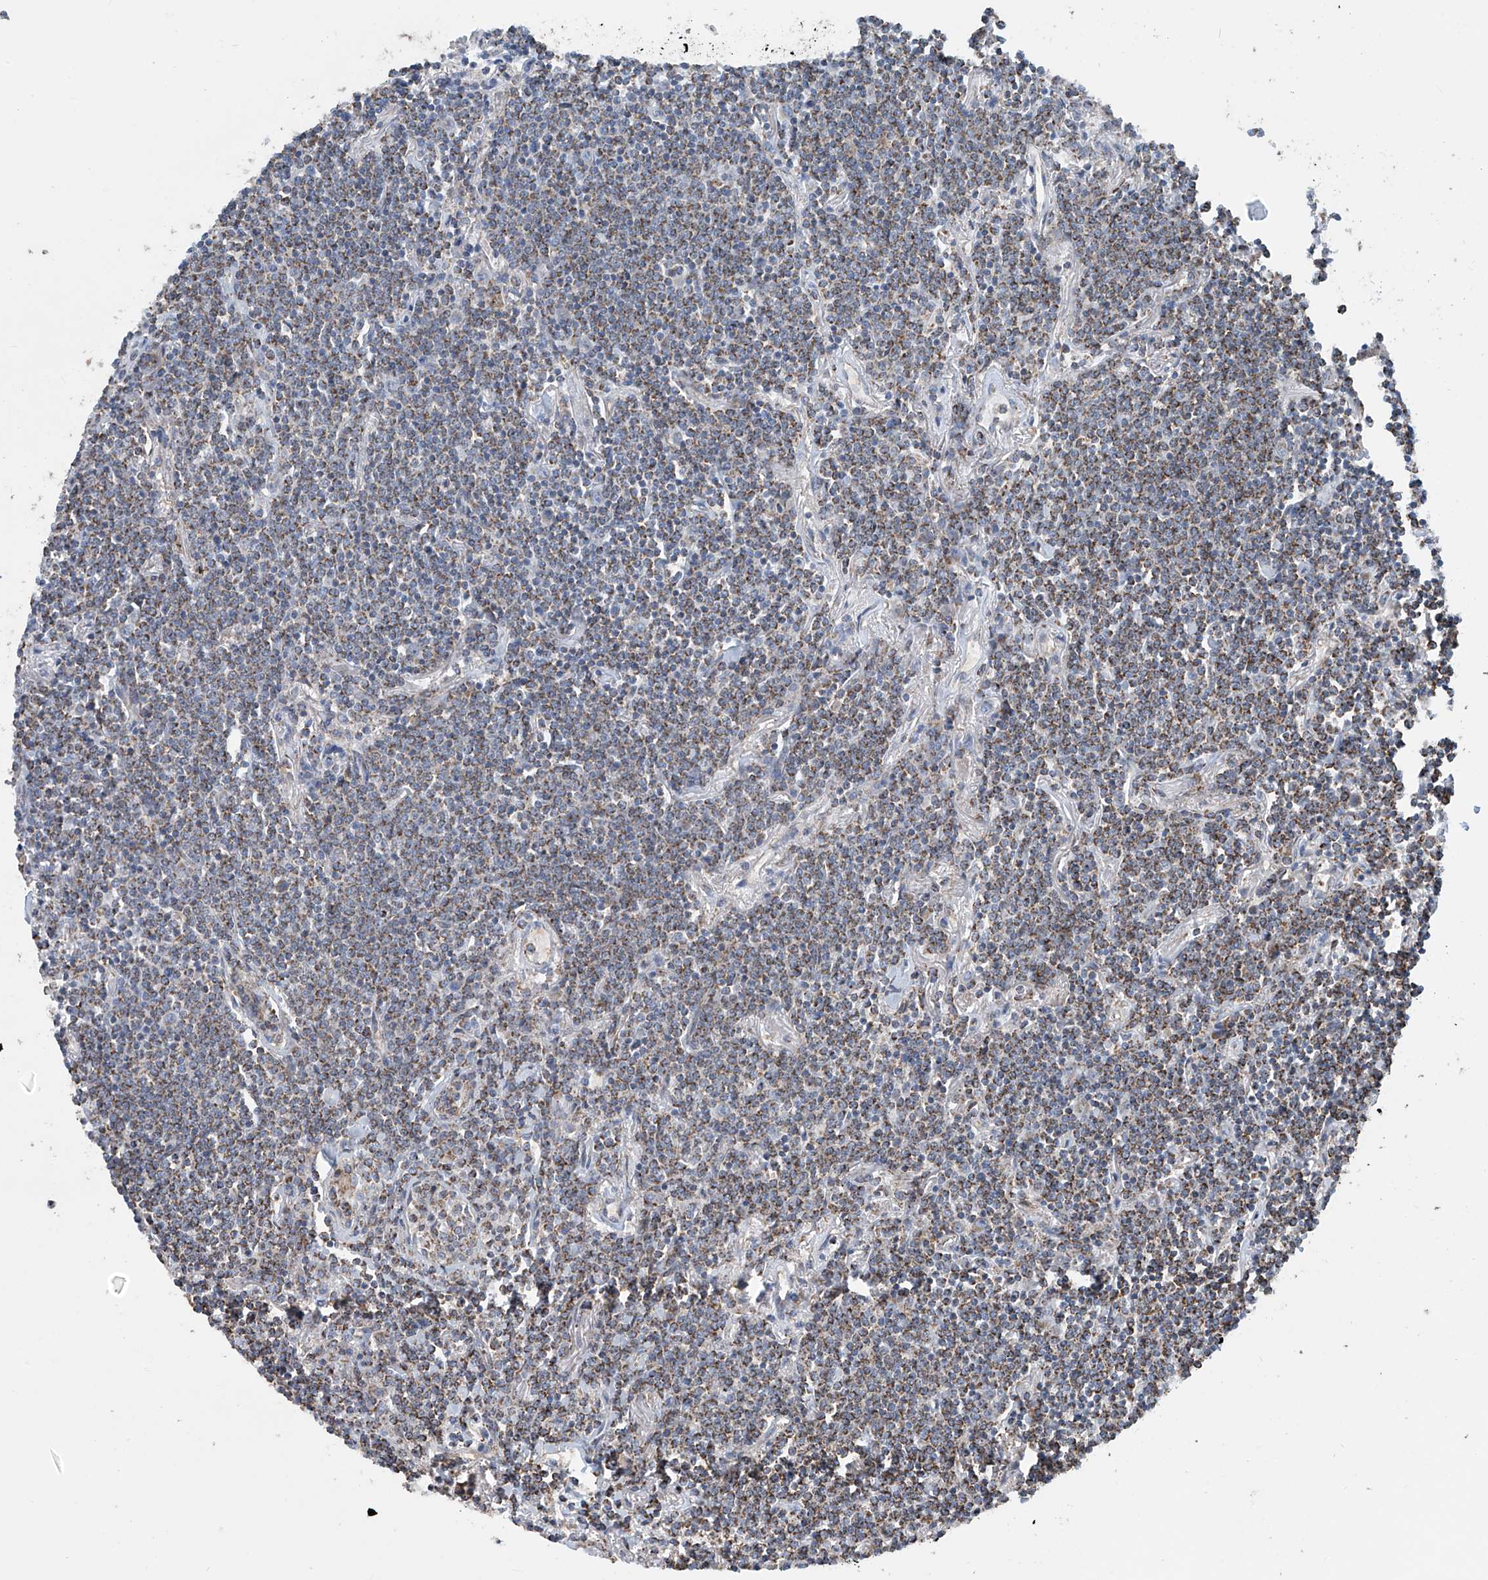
{"staining": {"intensity": "moderate", "quantity": ">75%", "location": "cytoplasmic/membranous"}, "tissue": "lymphoma", "cell_type": "Tumor cells", "image_type": "cancer", "snomed": [{"axis": "morphology", "description": "Malignant lymphoma, non-Hodgkin's type, Low grade"}, {"axis": "topography", "description": "Lung"}], "caption": "This histopathology image exhibits immunohistochemistry (IHC) staining of lymphoma, with medium moderate cytoplasmic/membranous positivity in about >75% of tumor cells.", "gene": "COMMD1", "patient": {"sex": "female", "age": 71}}